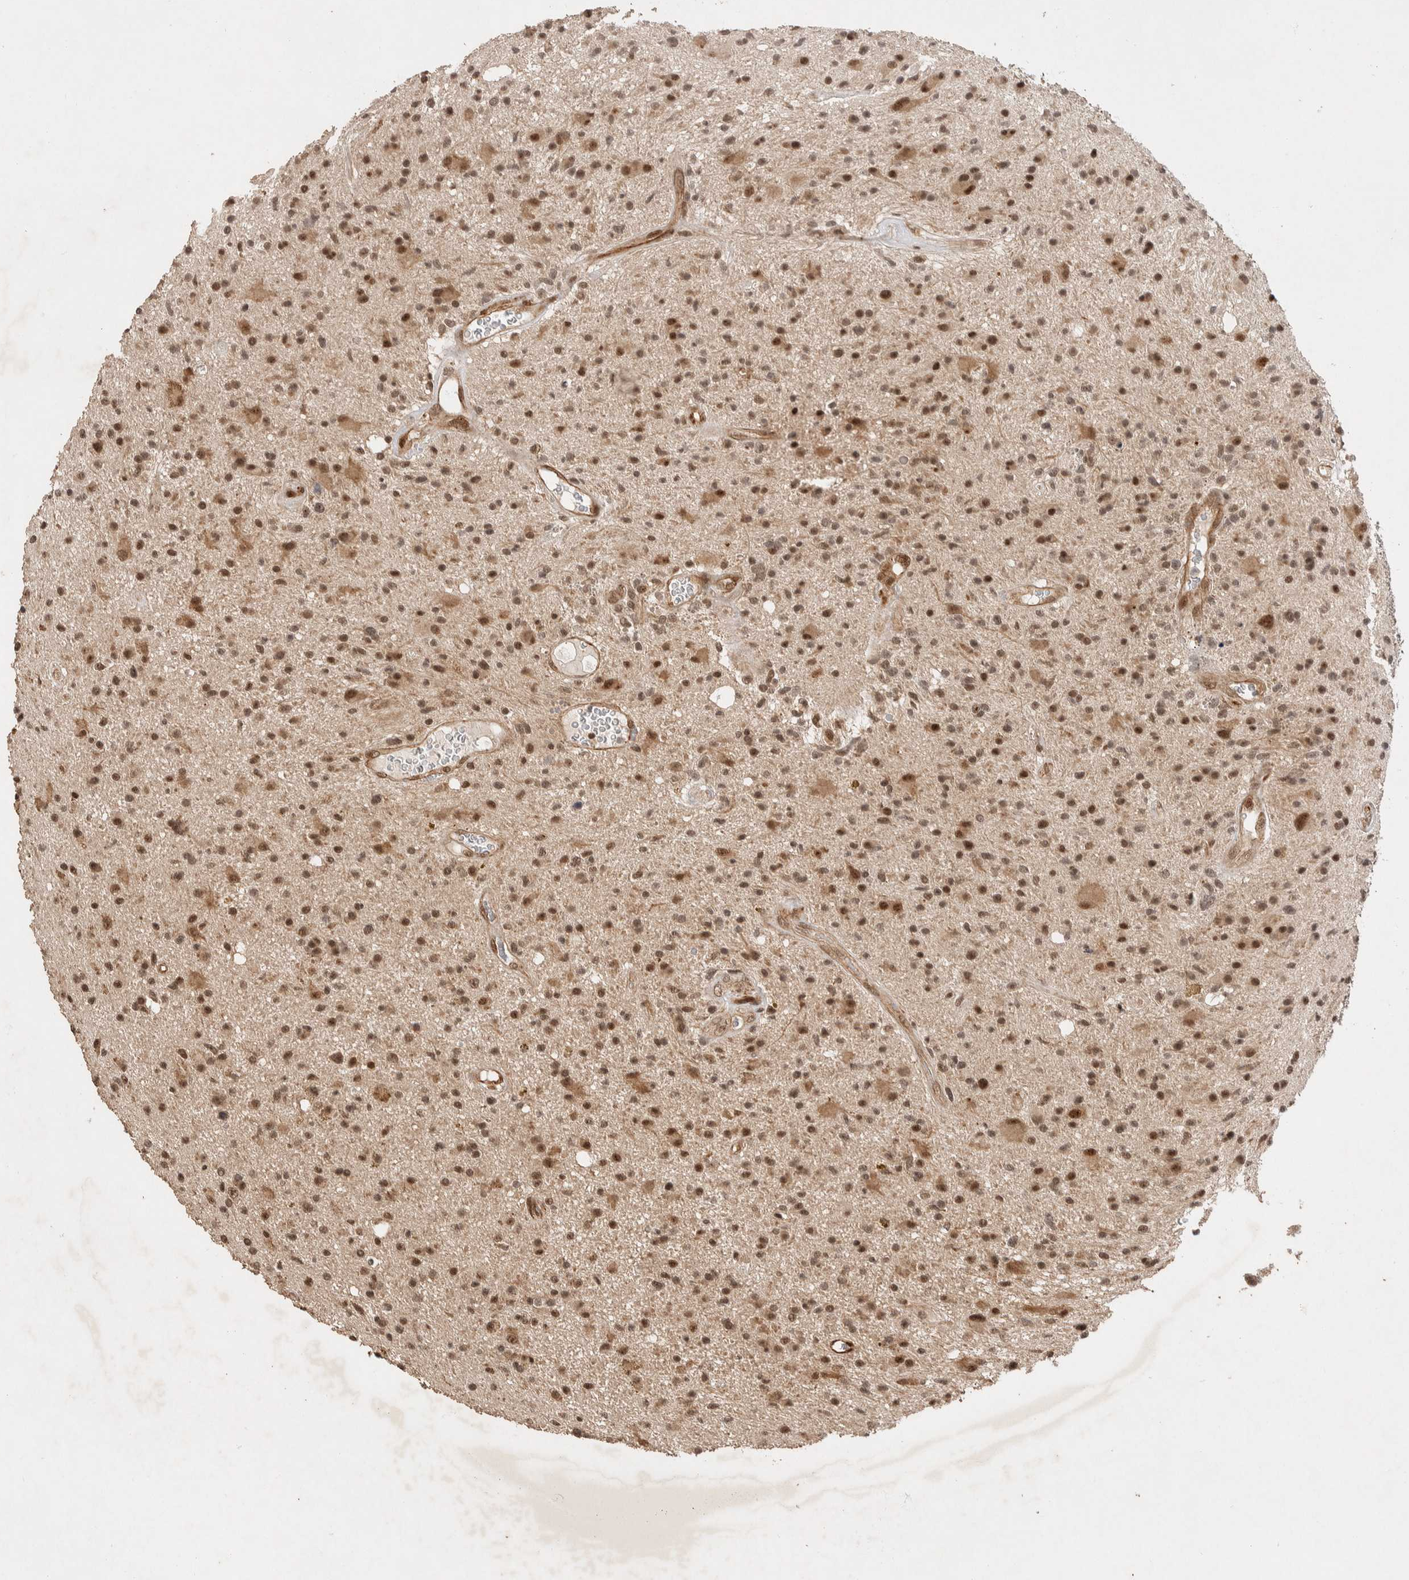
{"staining": {"intensity": "moderate", "quantity": ">75%", "location": "cytoplasmic/membranous,nuclear"}, "tissue": "glioma", "cell_type": "Tumor cells", "image_type": "cancer", "snomed": [{"axis": "morphology", "description": "Glioma, malignant, High grade"}, {"axis": "topography", "description": "Brain"}], "caption": "This is an image of IHC staining of glioma, which shows moderate expression in the cytoplasmic/membranous and nuclear of tumor cells.", "gene": "TOR1B", "patient": {"sex": "male", "age": 33}}